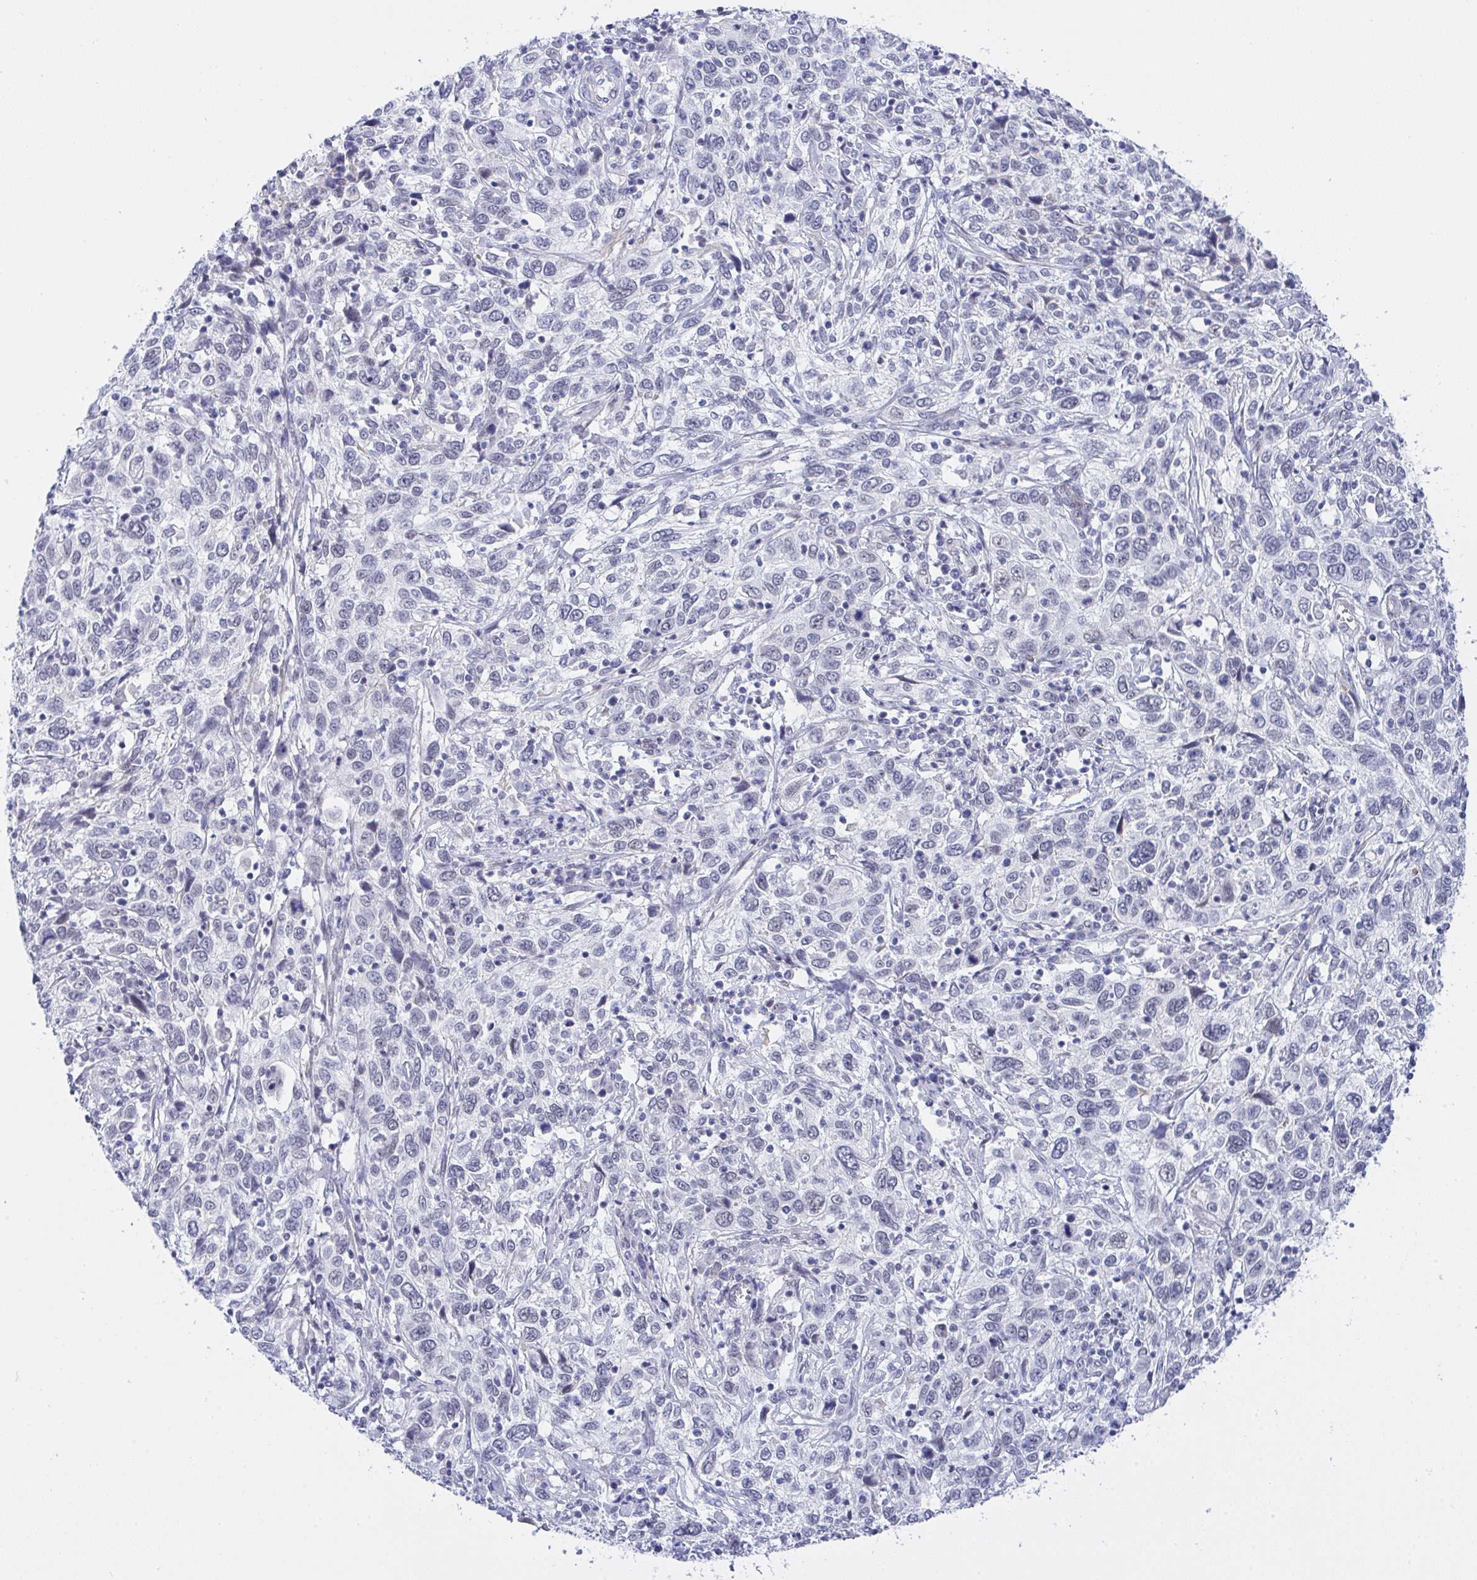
{"staining": {"intensity": "negative", "quantity": "none", "location": "none"}, "tissue": "cervical cancer", "cell_type": "Tumor cells", "image_type": "cancer", "snomed": [{"axis": "morphology", "description": "Squamous cell carcinoma, NOS"}, {"axis": "topography", "description": "Cervix"}], "caption": "High magnification brightfield microscopy of cervical squamous cell carcinoma stained with DAB (3,3'-diaminobenzidine) (brown) and counterstained with hematoxylin (blue): tumor cells show no significant positivity.", "gene": "FBXL22", "patient": {"sex": "female", "age": 46}}